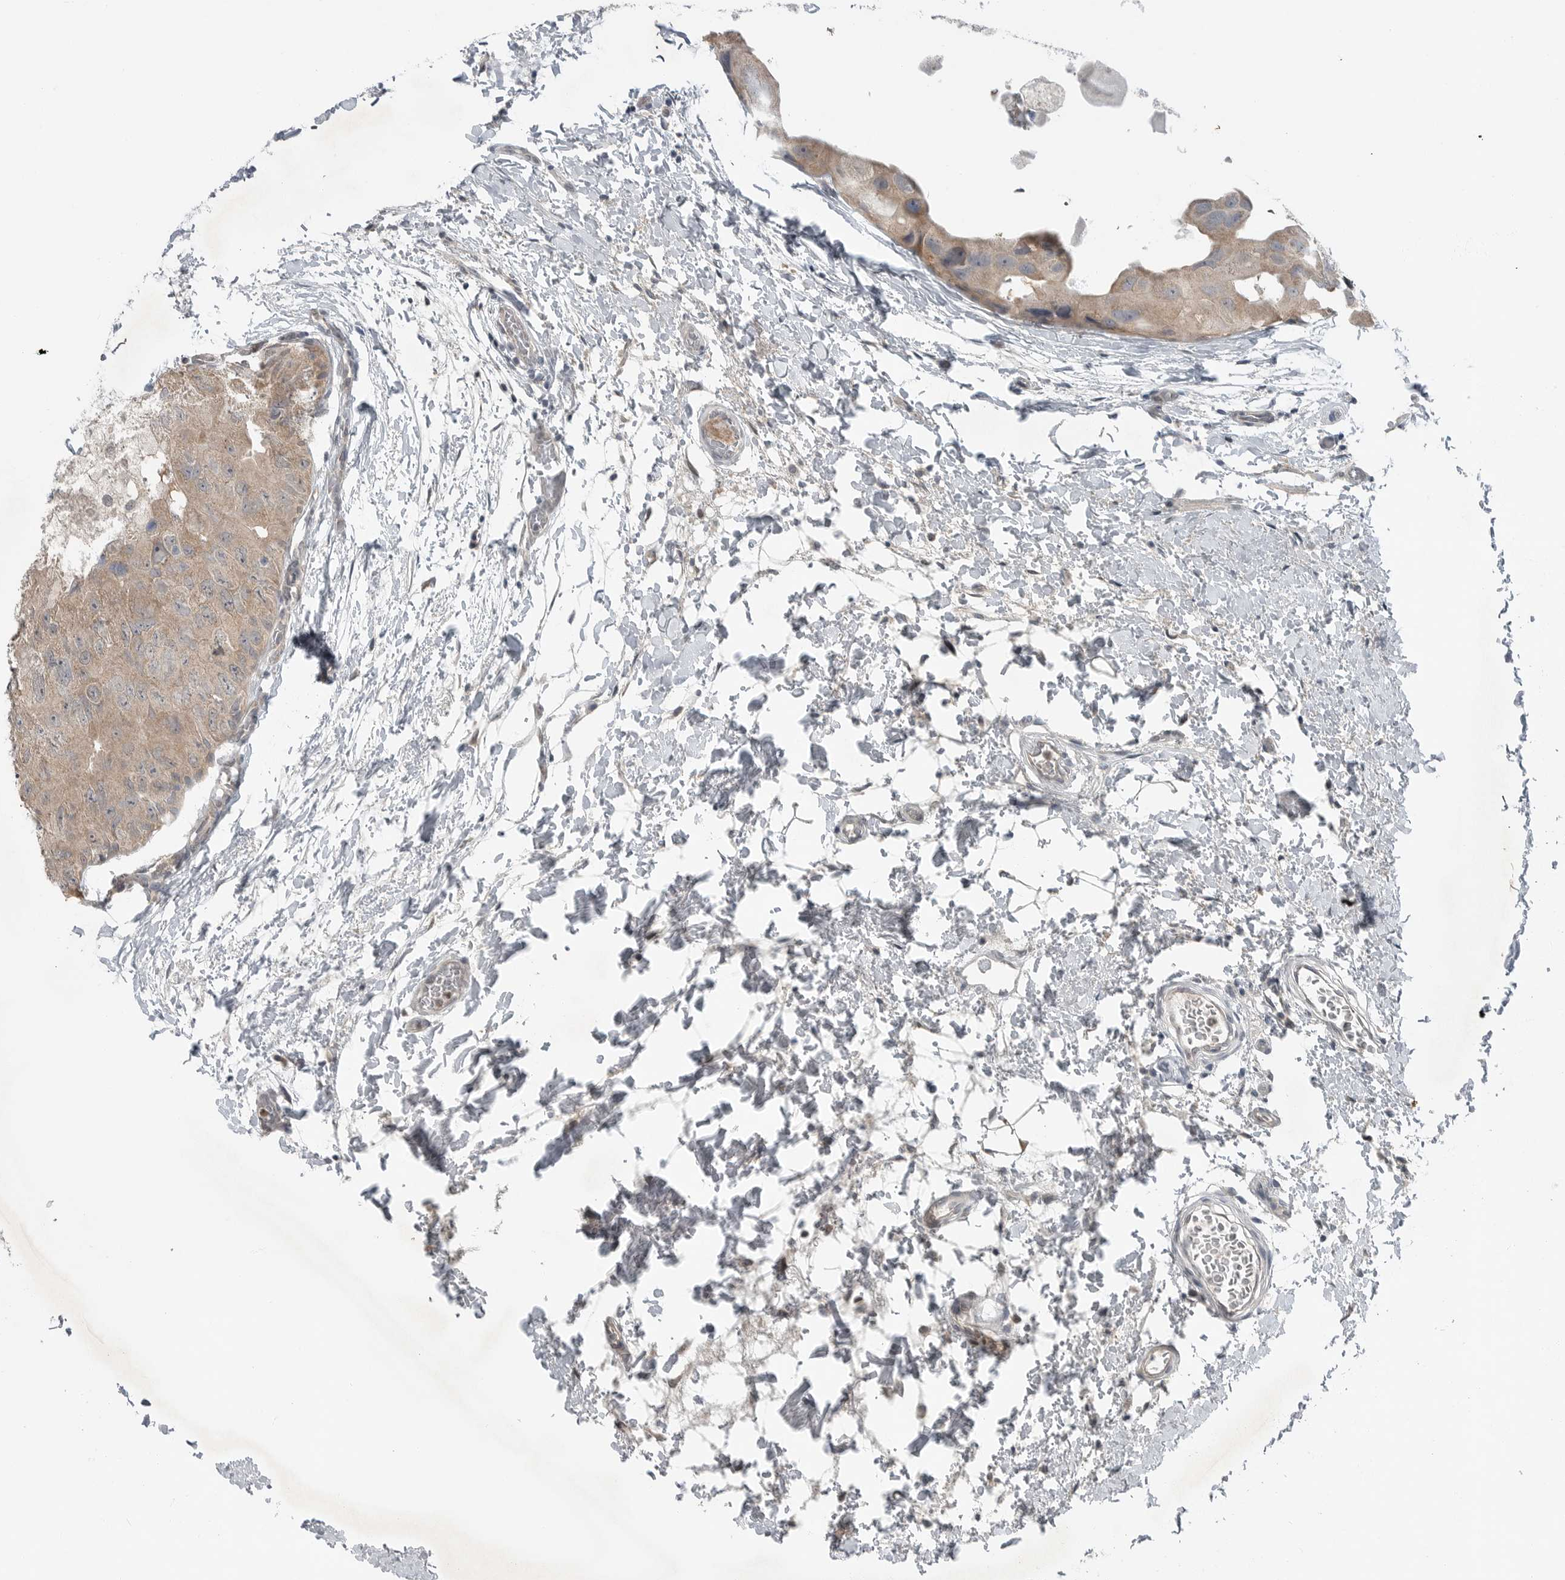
{"staining": {"intensity": "weak", "quantity": ">75%", "location": "cytoplasmic/membranous"}, "tissue": "breast cancer", "cell_type": "Tumor cells", "image_type": "cancer", "snomed": [{"axis": "morphology", "description": "Duct carcinoma"}, {"axis": "topography", "description": "Breast"}], "caption": "An image showing weak cytoplasmic/membranous staining in about >75% of tumor cells in breast cancer, as visualized by brown immunohistochemical staining.", "gene": "MFAP3L", "patient": {"sex": "female", "age": 62}}